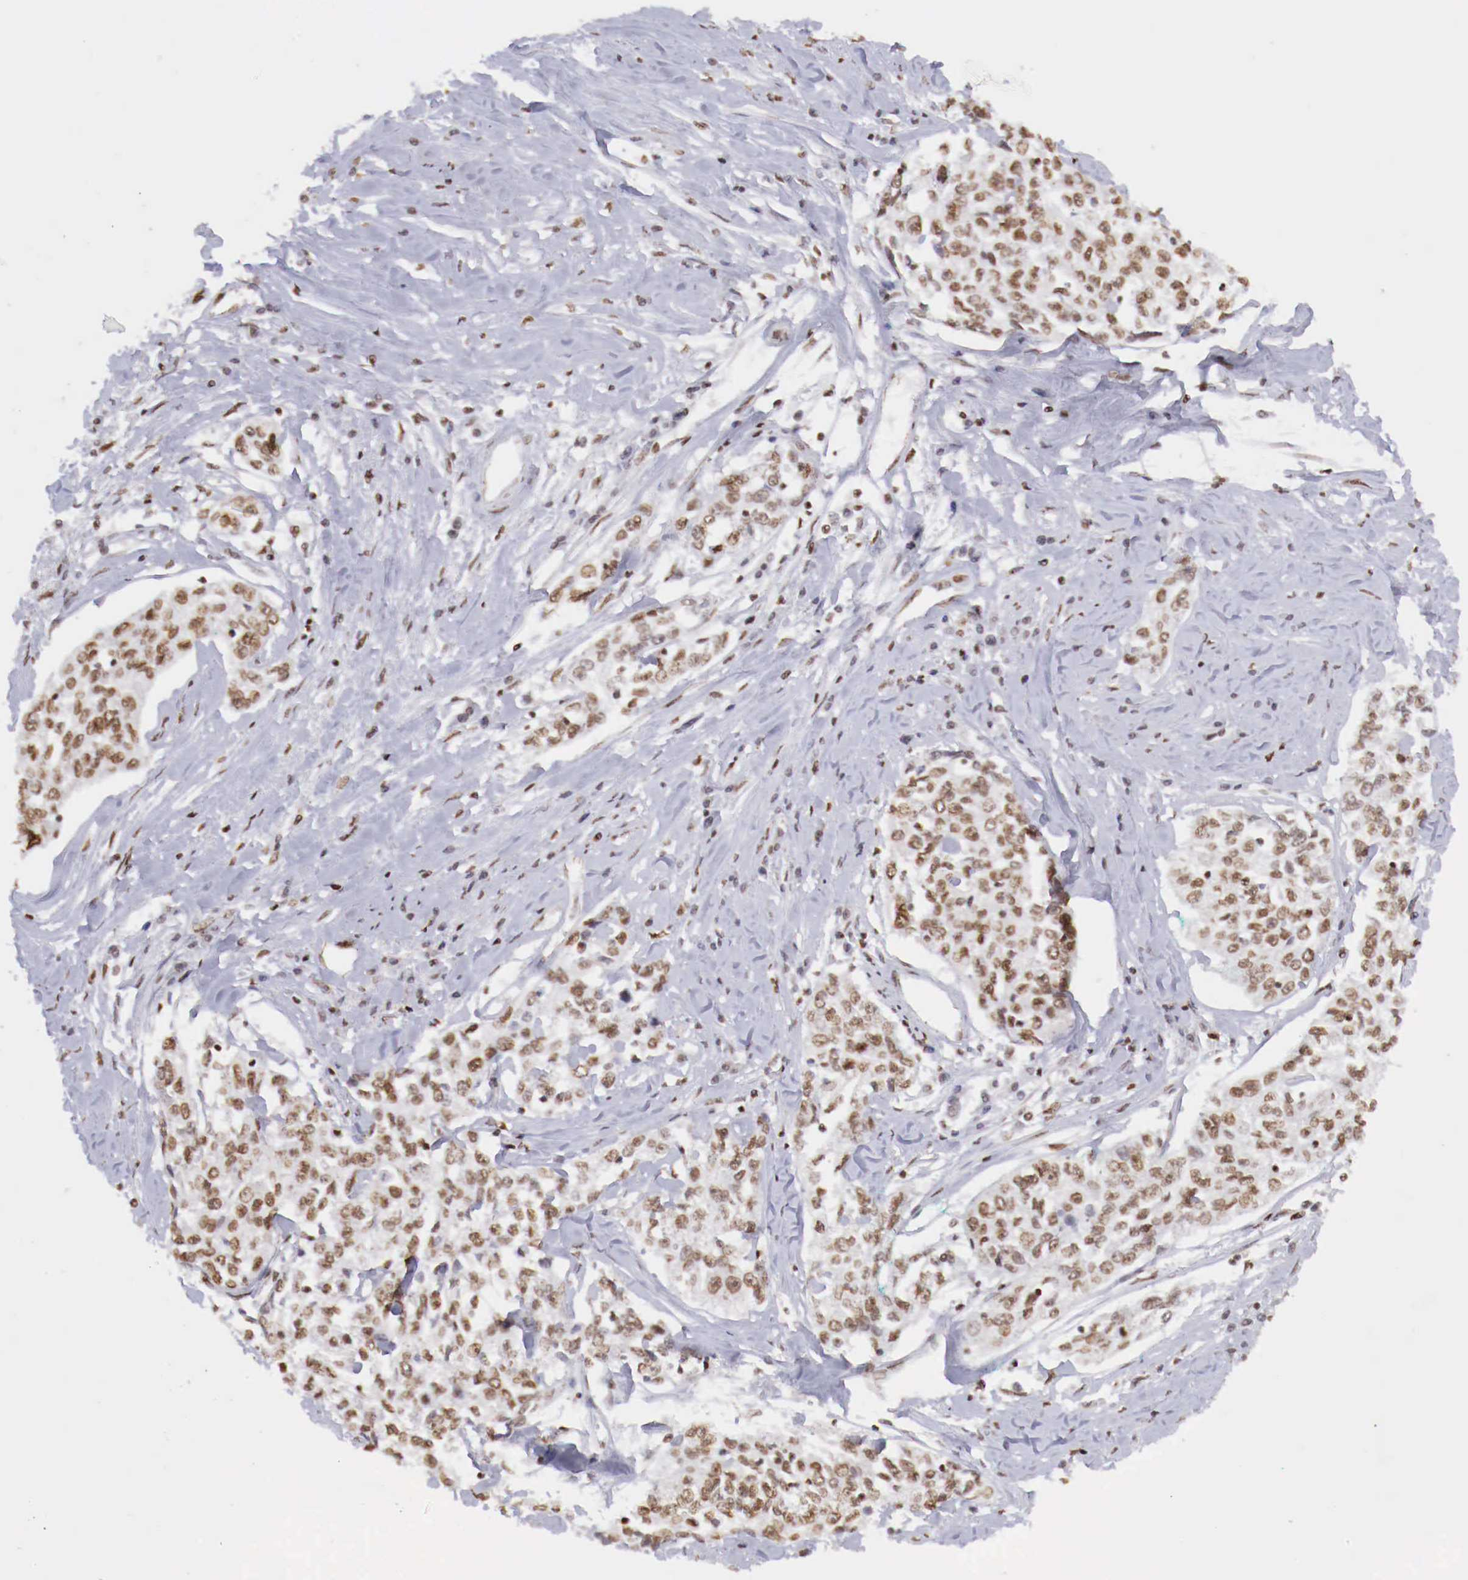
{"staining": {"intensity": "moderate", "quantity": ">75%", "location": "nuclear"}, "tissue": "cervical cancer", "cell_type": "Tumor cells", "image_type": "cancer", "snomed": [{"axis": "morphology", "description": "Squamous cell carcinoma, NOS"}, {"axis": "topography", "description": "Cervix"}], "caption": "High-magnification brightfield microscopy of cervical squamous cell carcinoma stained with DAB (3,3'-diaminobenzidine) (brown) and counterstained with hematoxylin (blue). tumor cells exhibit moderate nuclear positivity is appreciated in about>75% of cells. (brown staining indicates protein expression, while blue staining denotes nuclei).", "gene": "MAX", "patient": {"sex": "female", "age": 57}}